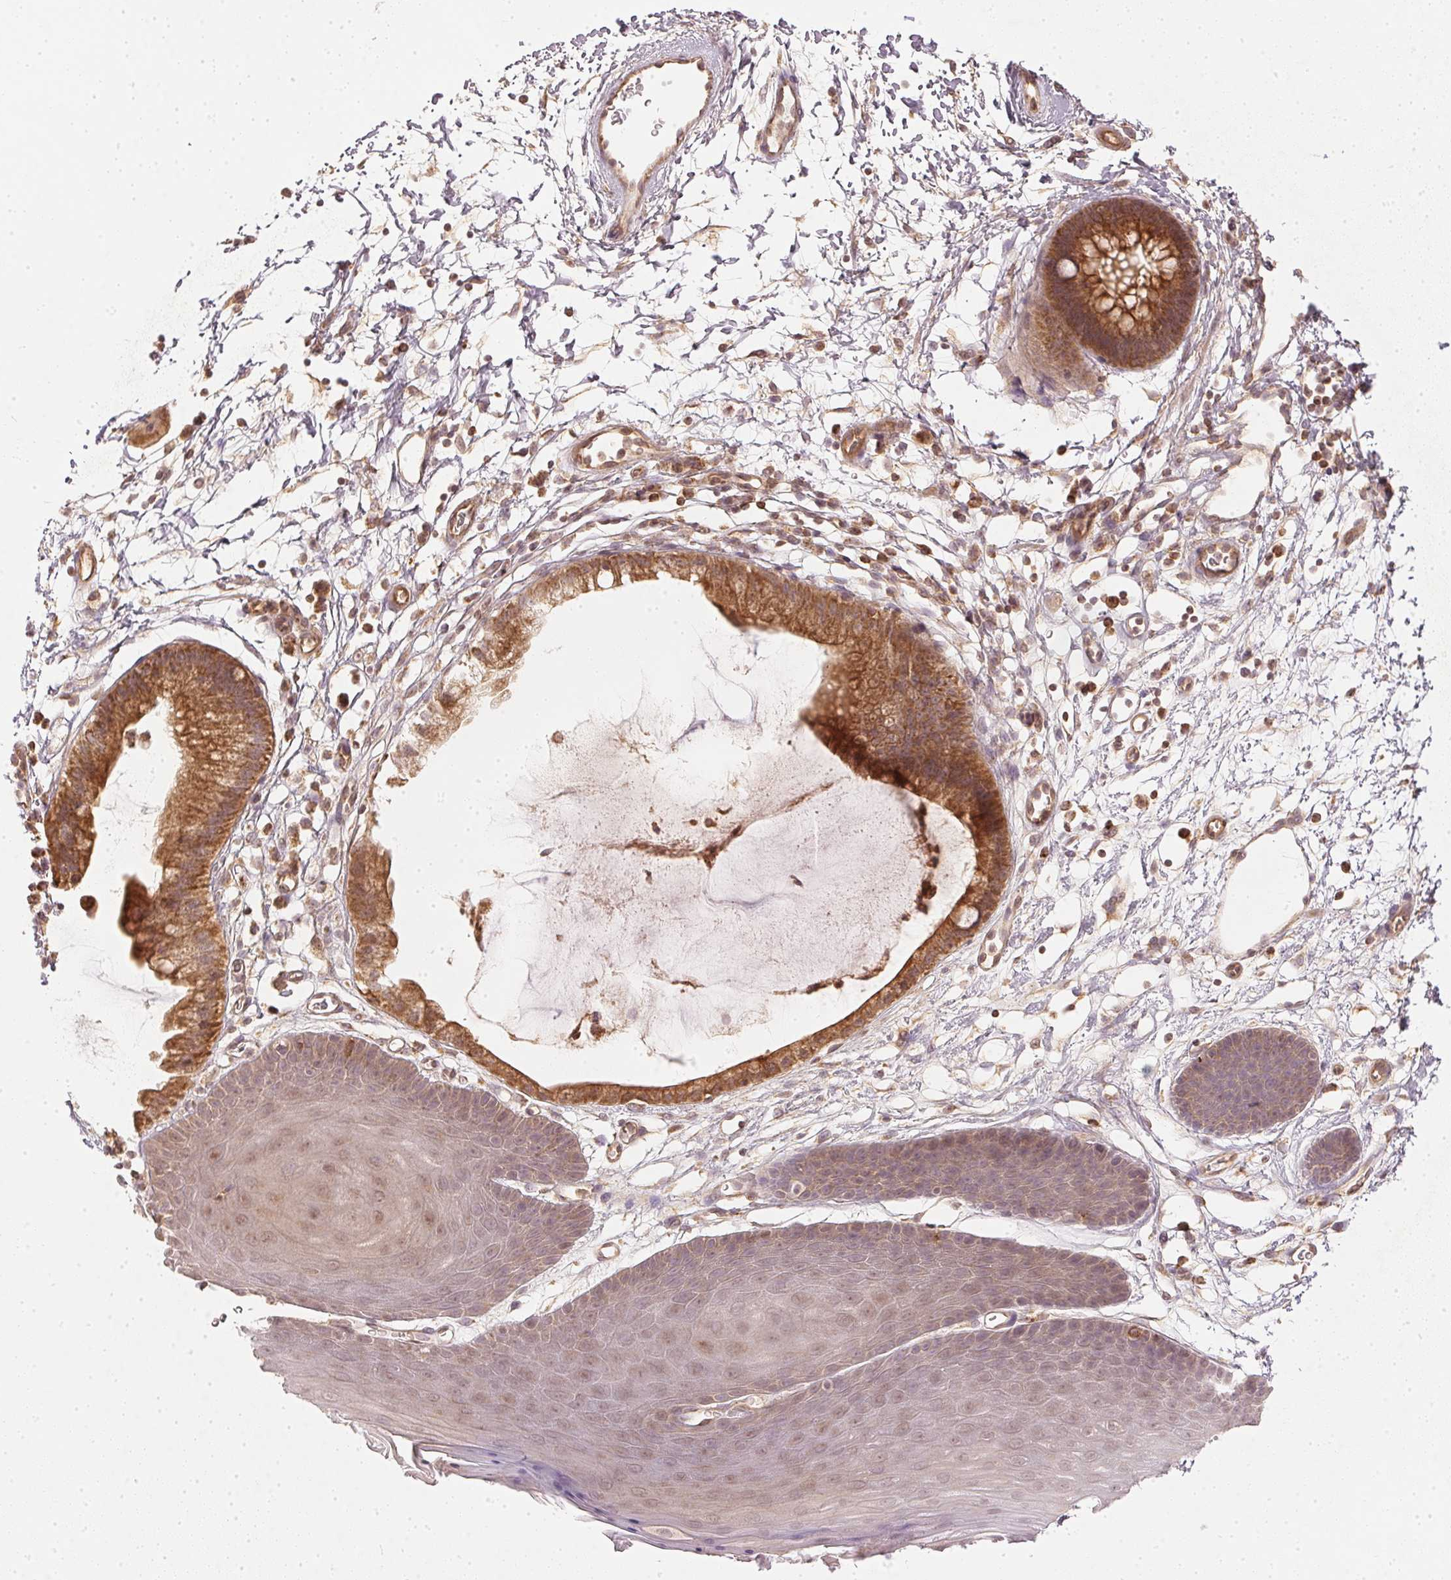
{"staining": {"intensity": "moderate", "quantity": ">75%", "location": "cytoplasmic/membranous"}, "tissue": "skin", "cell_type": "Epidermal cells", "image_type": "normal", "snomed": [{"axis": "morphology", "description": "Normal tissue, NOS"}, {"axis": "topography", "description": "Anal"}], "caption": "Immunohistochemistry staining of normal skin, which reveals medium levels of moderate cytoplasmic/membranous expression in about >75% of epidermal cells indicating moderate cytoplasmic/membranous protein positivity. The staining was performed using DAB (3,3'-diaminobenzidine) (brown) for protein detection and nuclei were counterstained in hematoxylin (blue).", "gene": "NADK2", "patient": {"sex": "male", "age": 53}}